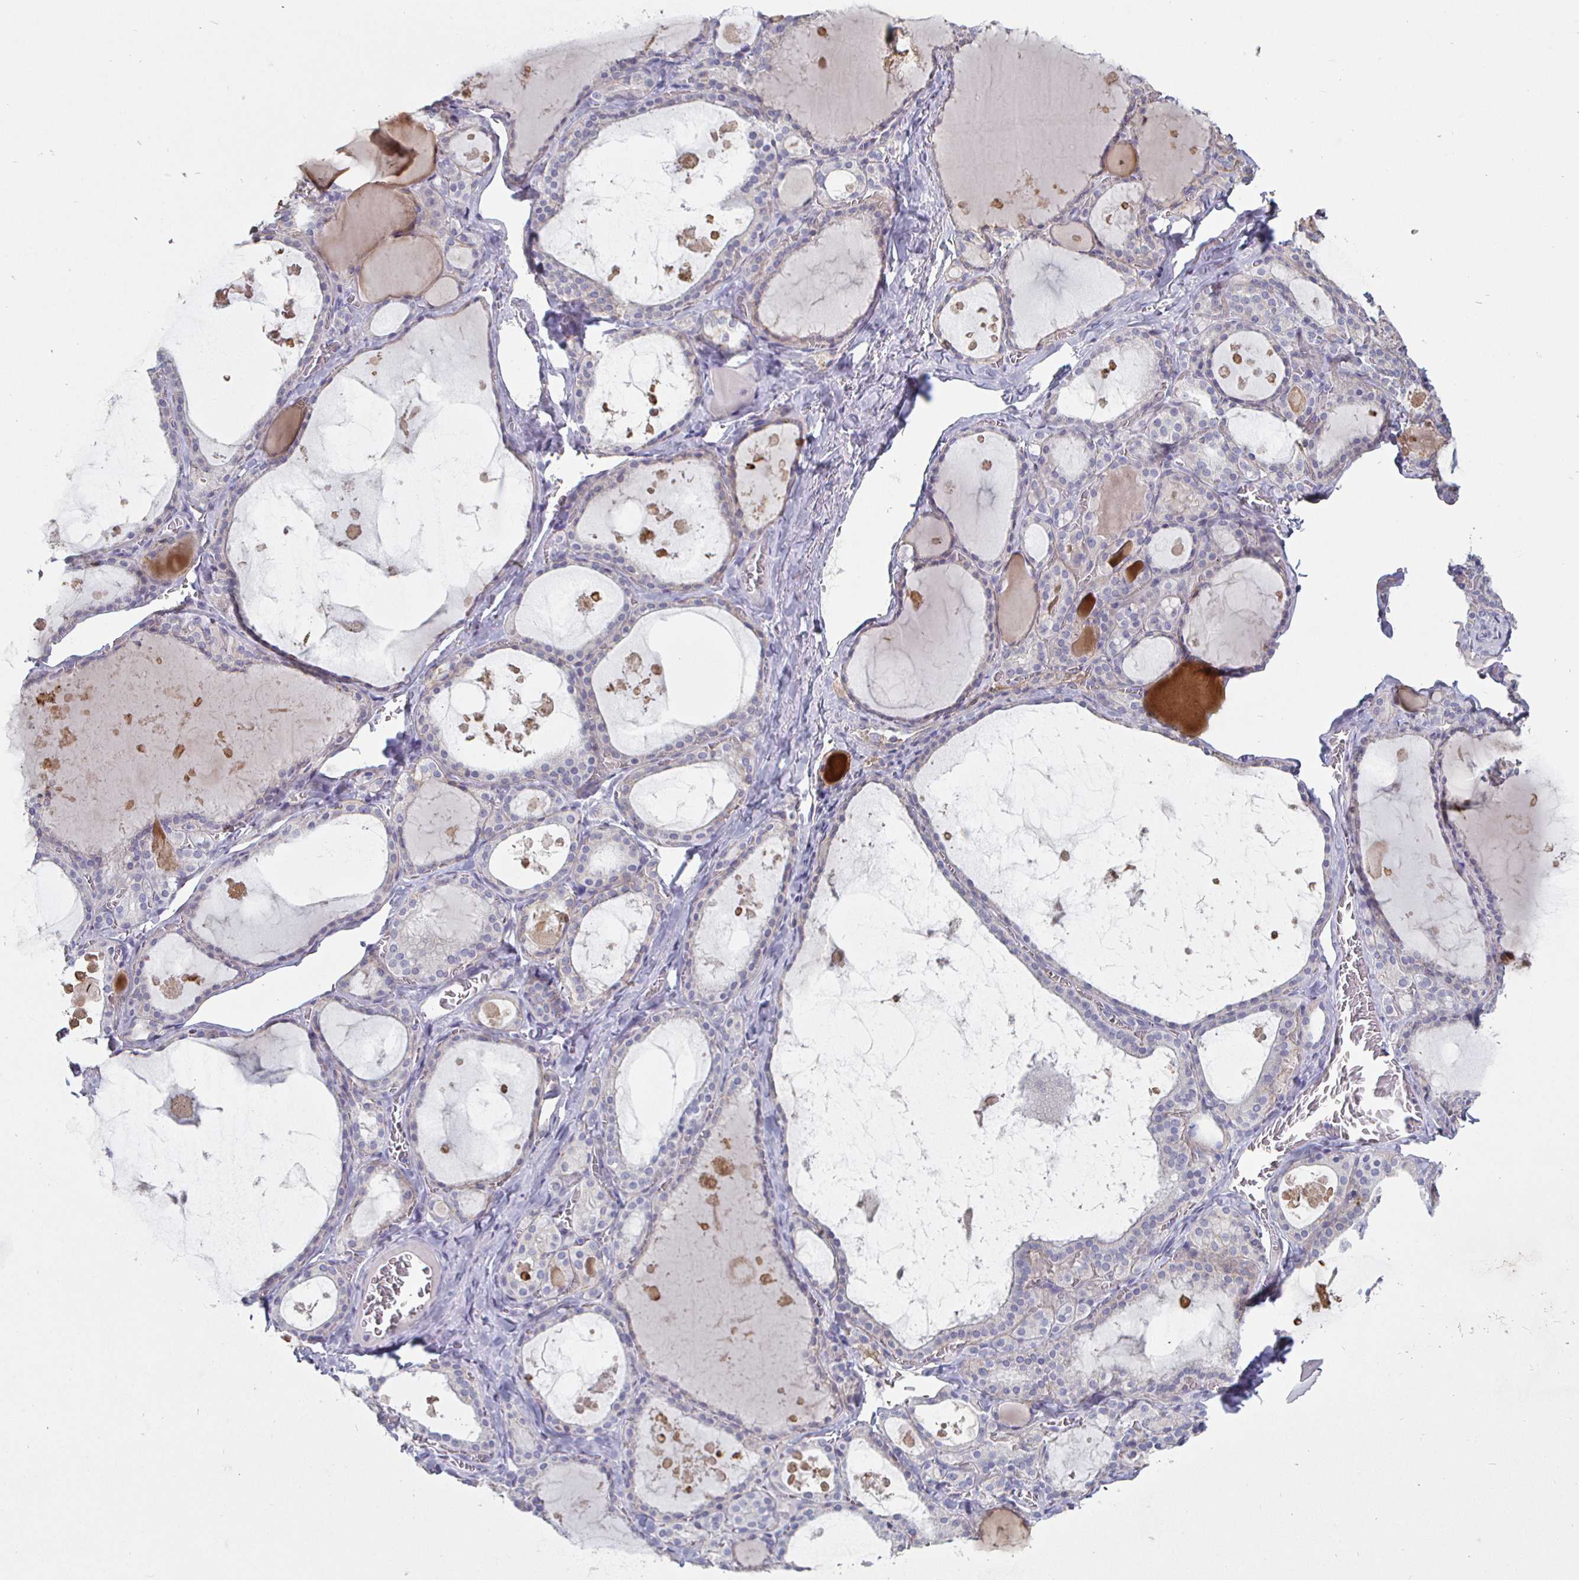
{"staining": {"intensity": "negative", "quantity": "none", "location": "none"}, "tissue": "thyroid gland", "cell_type": "Glandular cells", "image_type": "normal", "snomed": [{"axis": "morphology", "description": "Normal tissue, NOS"}, {"axis": "topography", "description": "Thyroid gland"}], "caption": "There is no significant staining in glandular cells of thyroid gland. (Stains: DAB immunohistochemistry (IHC) with hematoxylin counter stain, Microscopy: brightfield microscopy at high magnification).", "gene": "ENPP1", "patient": {"sex": "male", "age": 56}}